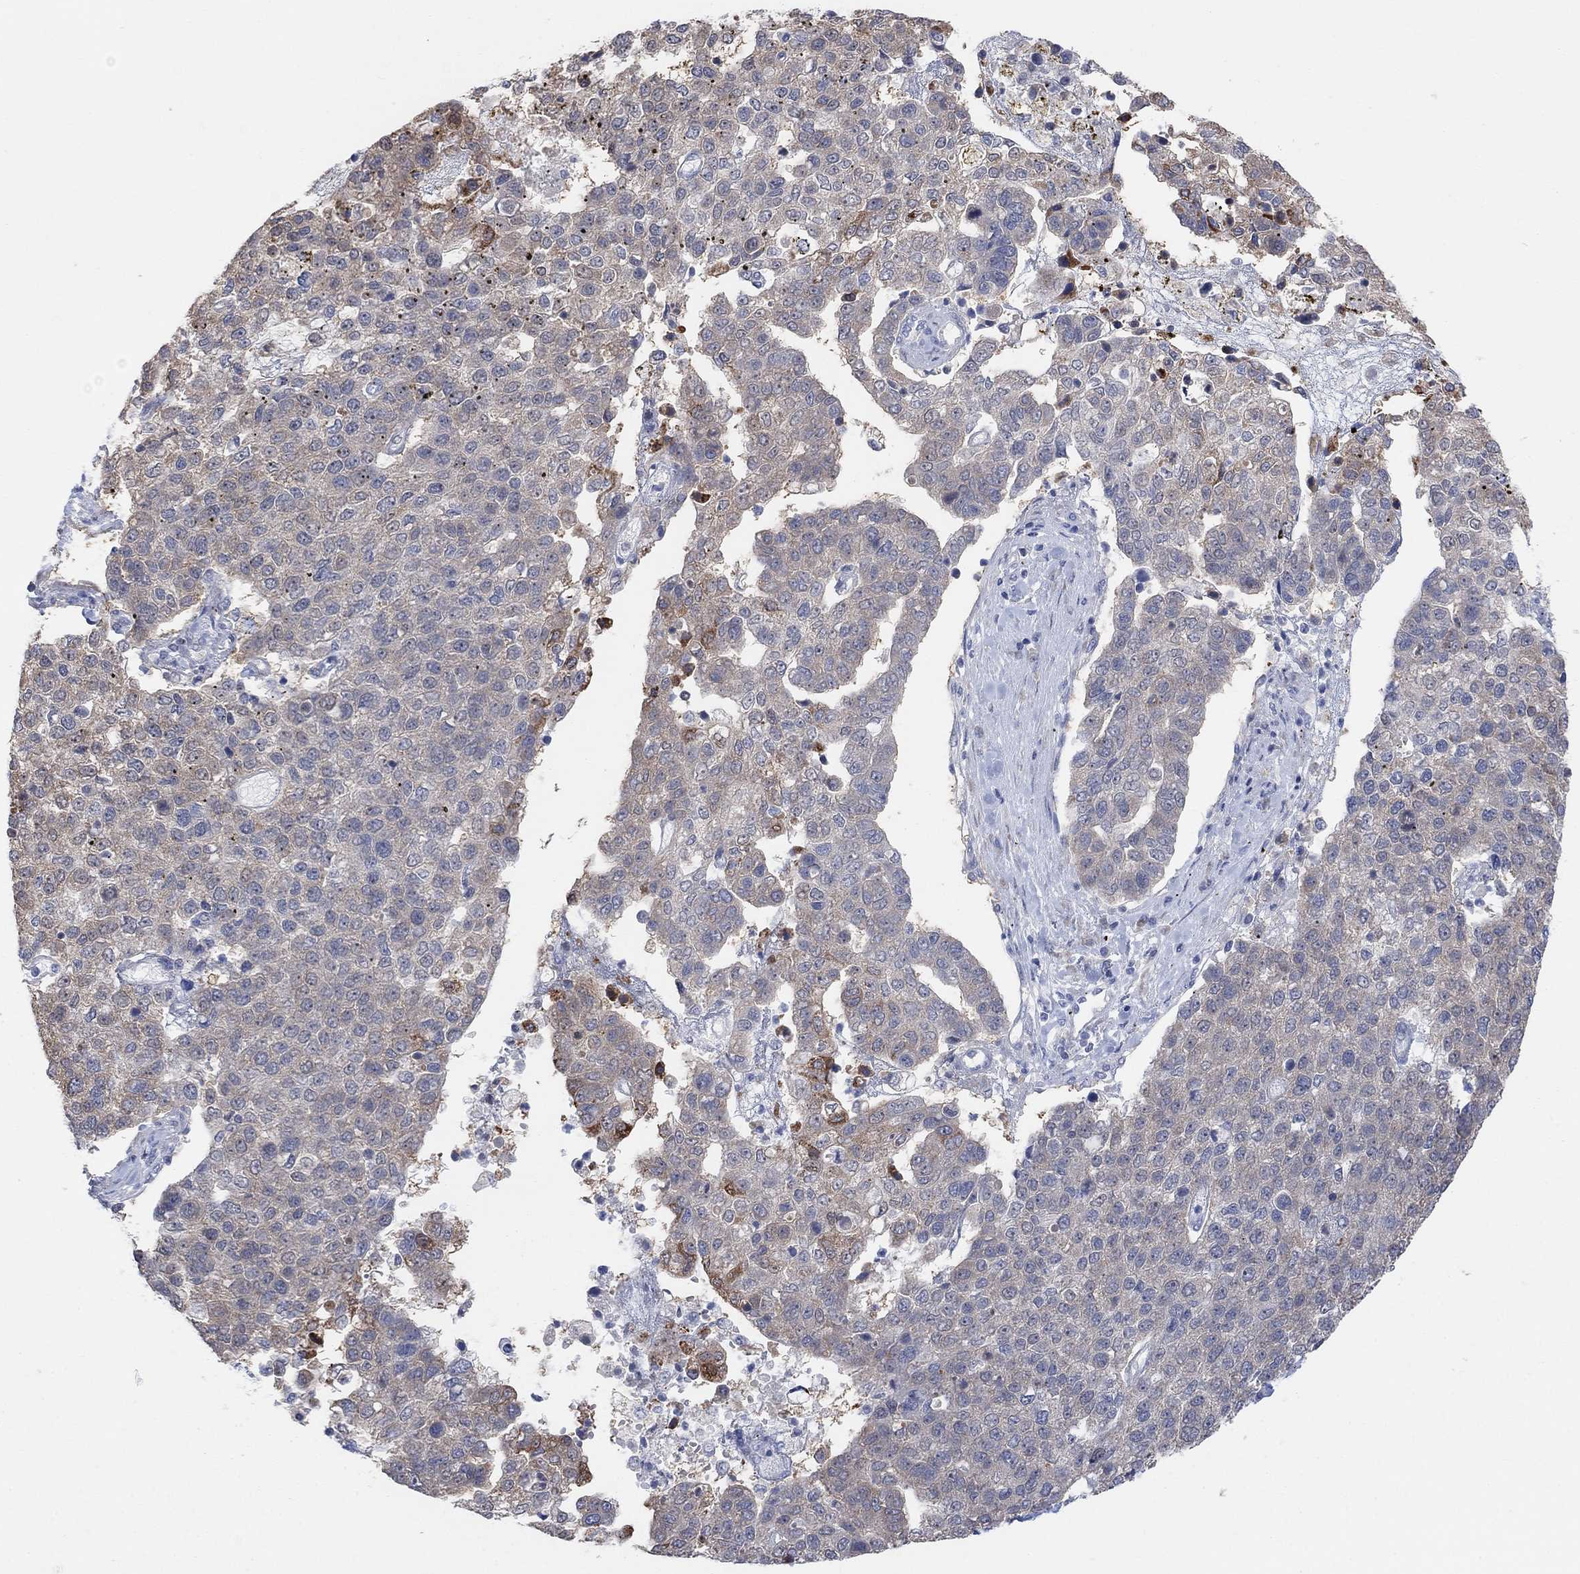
{"staining": {"intensity": "weak", "quantity": "<25%", "location": "cytoplasmic/membranous"}, "tissue": "pancreatic cancer", "cell_type": "Tumor cells", "image_type": "cancer", "snomed": [{"axis": "morphology", "description": "Adenocarcinoma, NOS"}, {"axis": "topography", "description": "Pancreas"}], "caption": "Immunohistochemical staining of human pancreatic adenocarcinoma shows no significant staining in tumor cells.", "gene": "CNTF", "patient": {"sex": "female", "age": 61}}